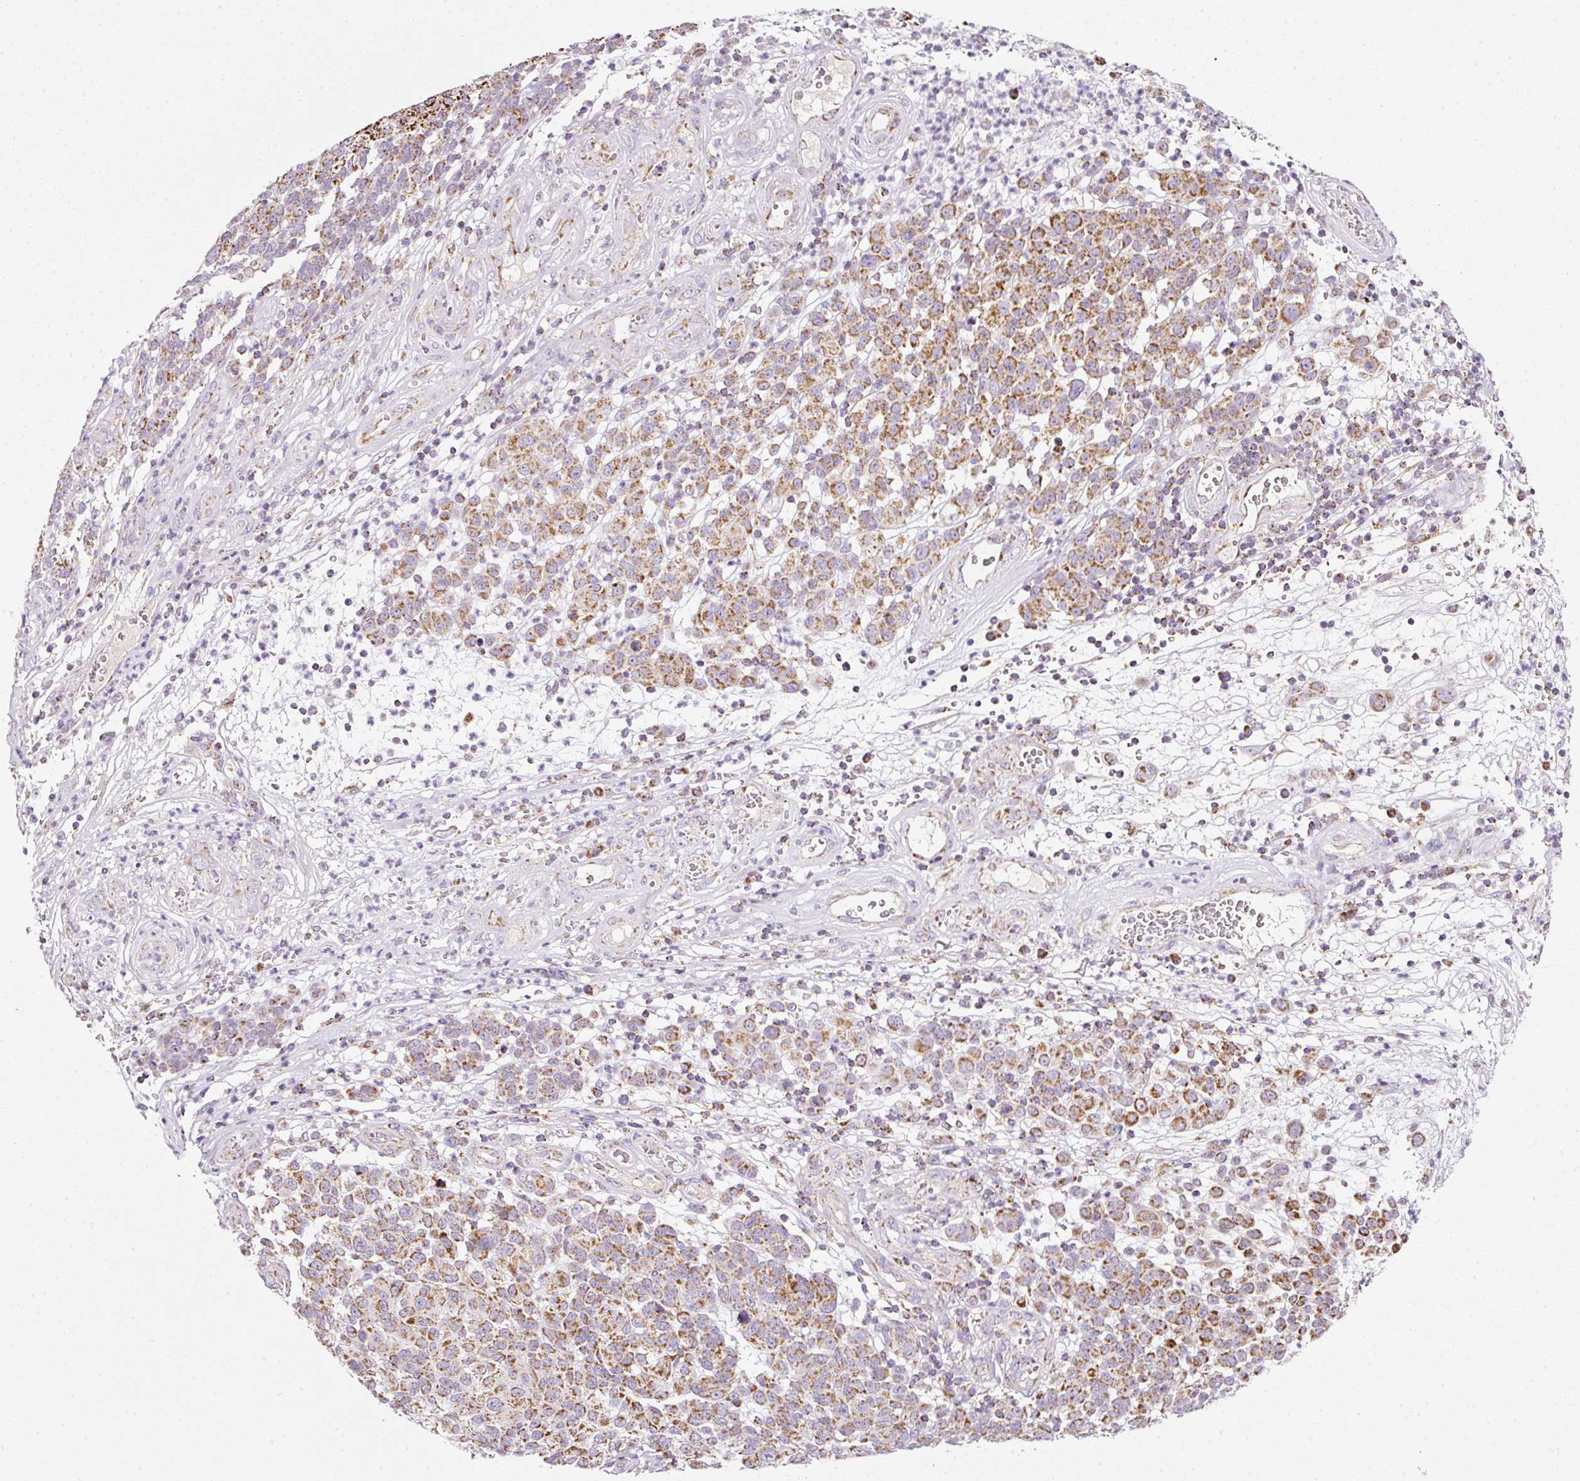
{"staining": {"intensity": "moderate", "quantity": ">75%", "location": "cytoplasmic/membranous"}, "tissue": "melanoma", "cell_type": "Tumor cells", "image_type": "cancer", "snomed": [{"axis": "morphology", "description": "Malignant melanoma, NOS"}, {"axis": "topography", "description": "Skin"}], "caption": "About >75% of tumor cells in human melanoma reveal moderate cytoplasmic/membranous protein staining as visualized by brown immunohistochemical staining.", "gene": "SDHA", "patient": {"sex": "male", "age": 49}}